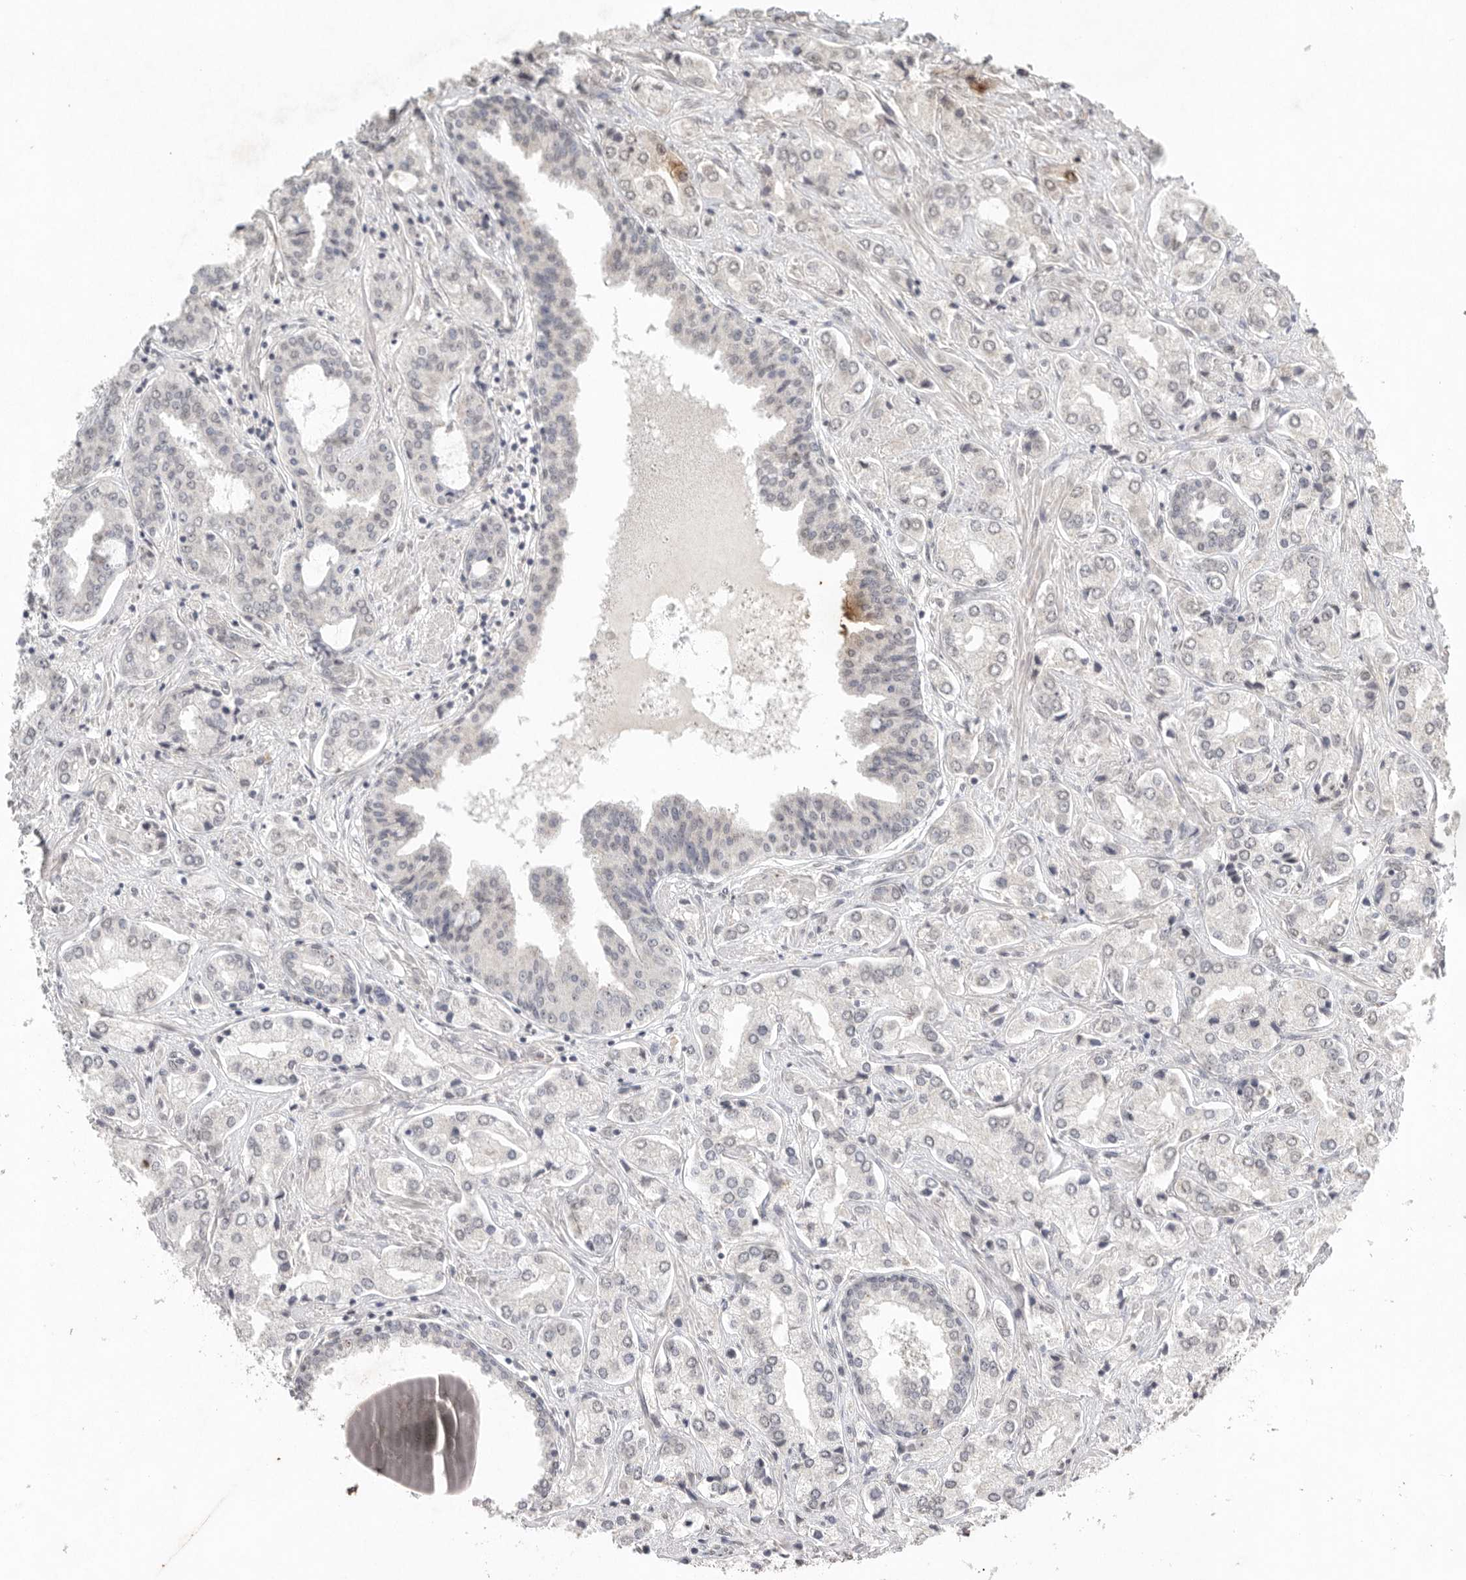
{"staining": {"intensity": "negative", "quantity": "none", "location": "none"}, "tissue": "prostate cancer", "cell_type": "Tumor cells", "image_type": "cancer", "snomed": [{"axis": "morphology", "description": "Adenocarcinoma, High grade"}, {"axis": "topography", "description": "Prostate"}], "caption": "This is an immunohistochemistry (IHC) histopathology image of adenocarcinoma (high-grade) (prostate). There is no positivity in tumor cells.", "gene": "KLK5", "patient": {"sex": "male", "age": 66}}